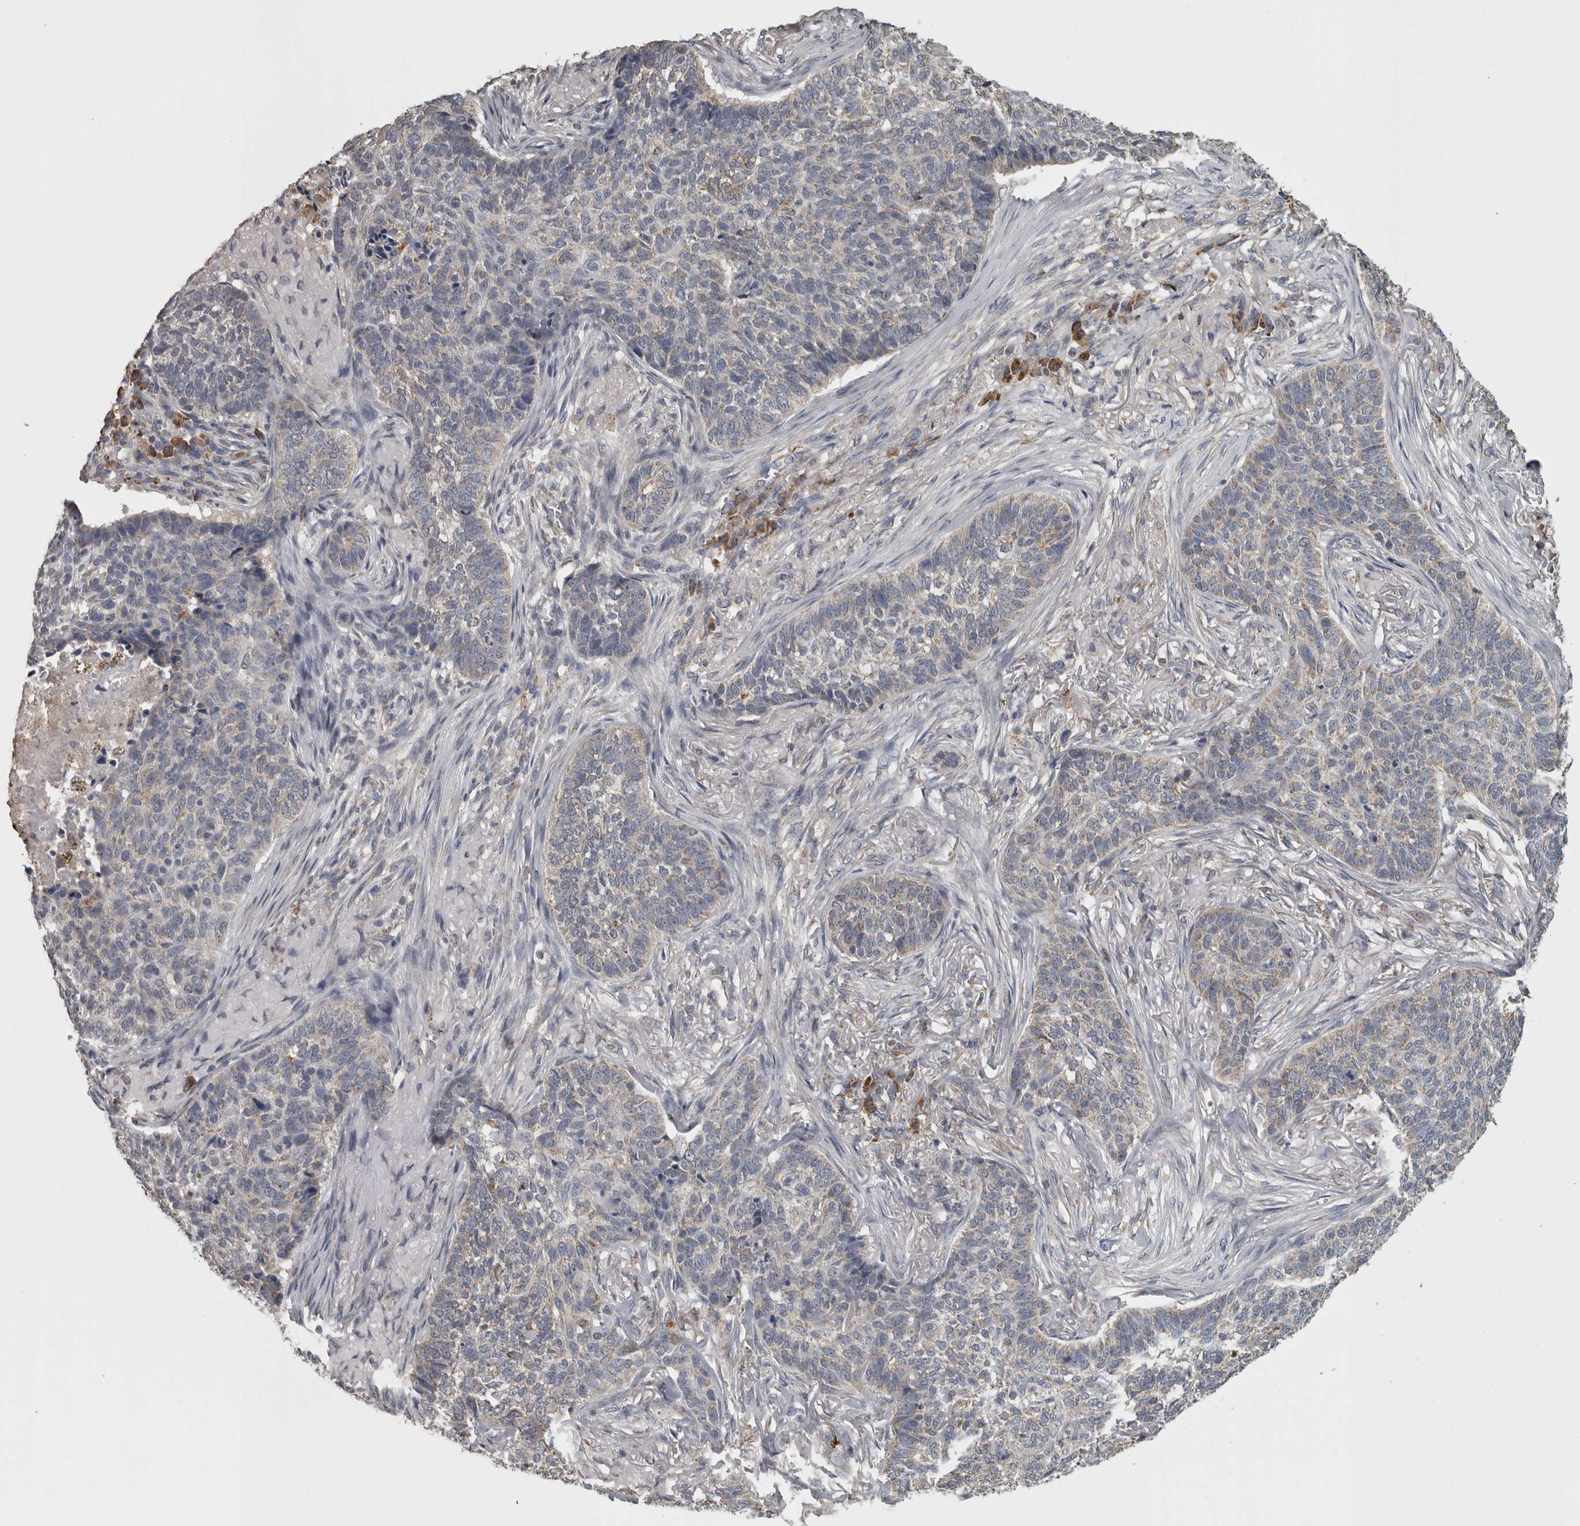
{"staining": {"intensity": "weak", "quantity": "<25%", "location": "cytoplasmic/membranous"}, "tissue": "skin cancer", "cell_type": "Tumor cells", "image_type": "cancer", "snomed": [{"axis": "morphology", "description": "Basal cell carcinoma"}, {"axis": "topography", "description": "Skin"}], "caption": "Immunohistochemistry (IHC) photomicrograph of human skin basal cell carcinoma stained for a protein (brown), which demonstrates no positivity in tumor cells.", "gene": "FRK", "patient": {"sex": "male", "age": 85}}